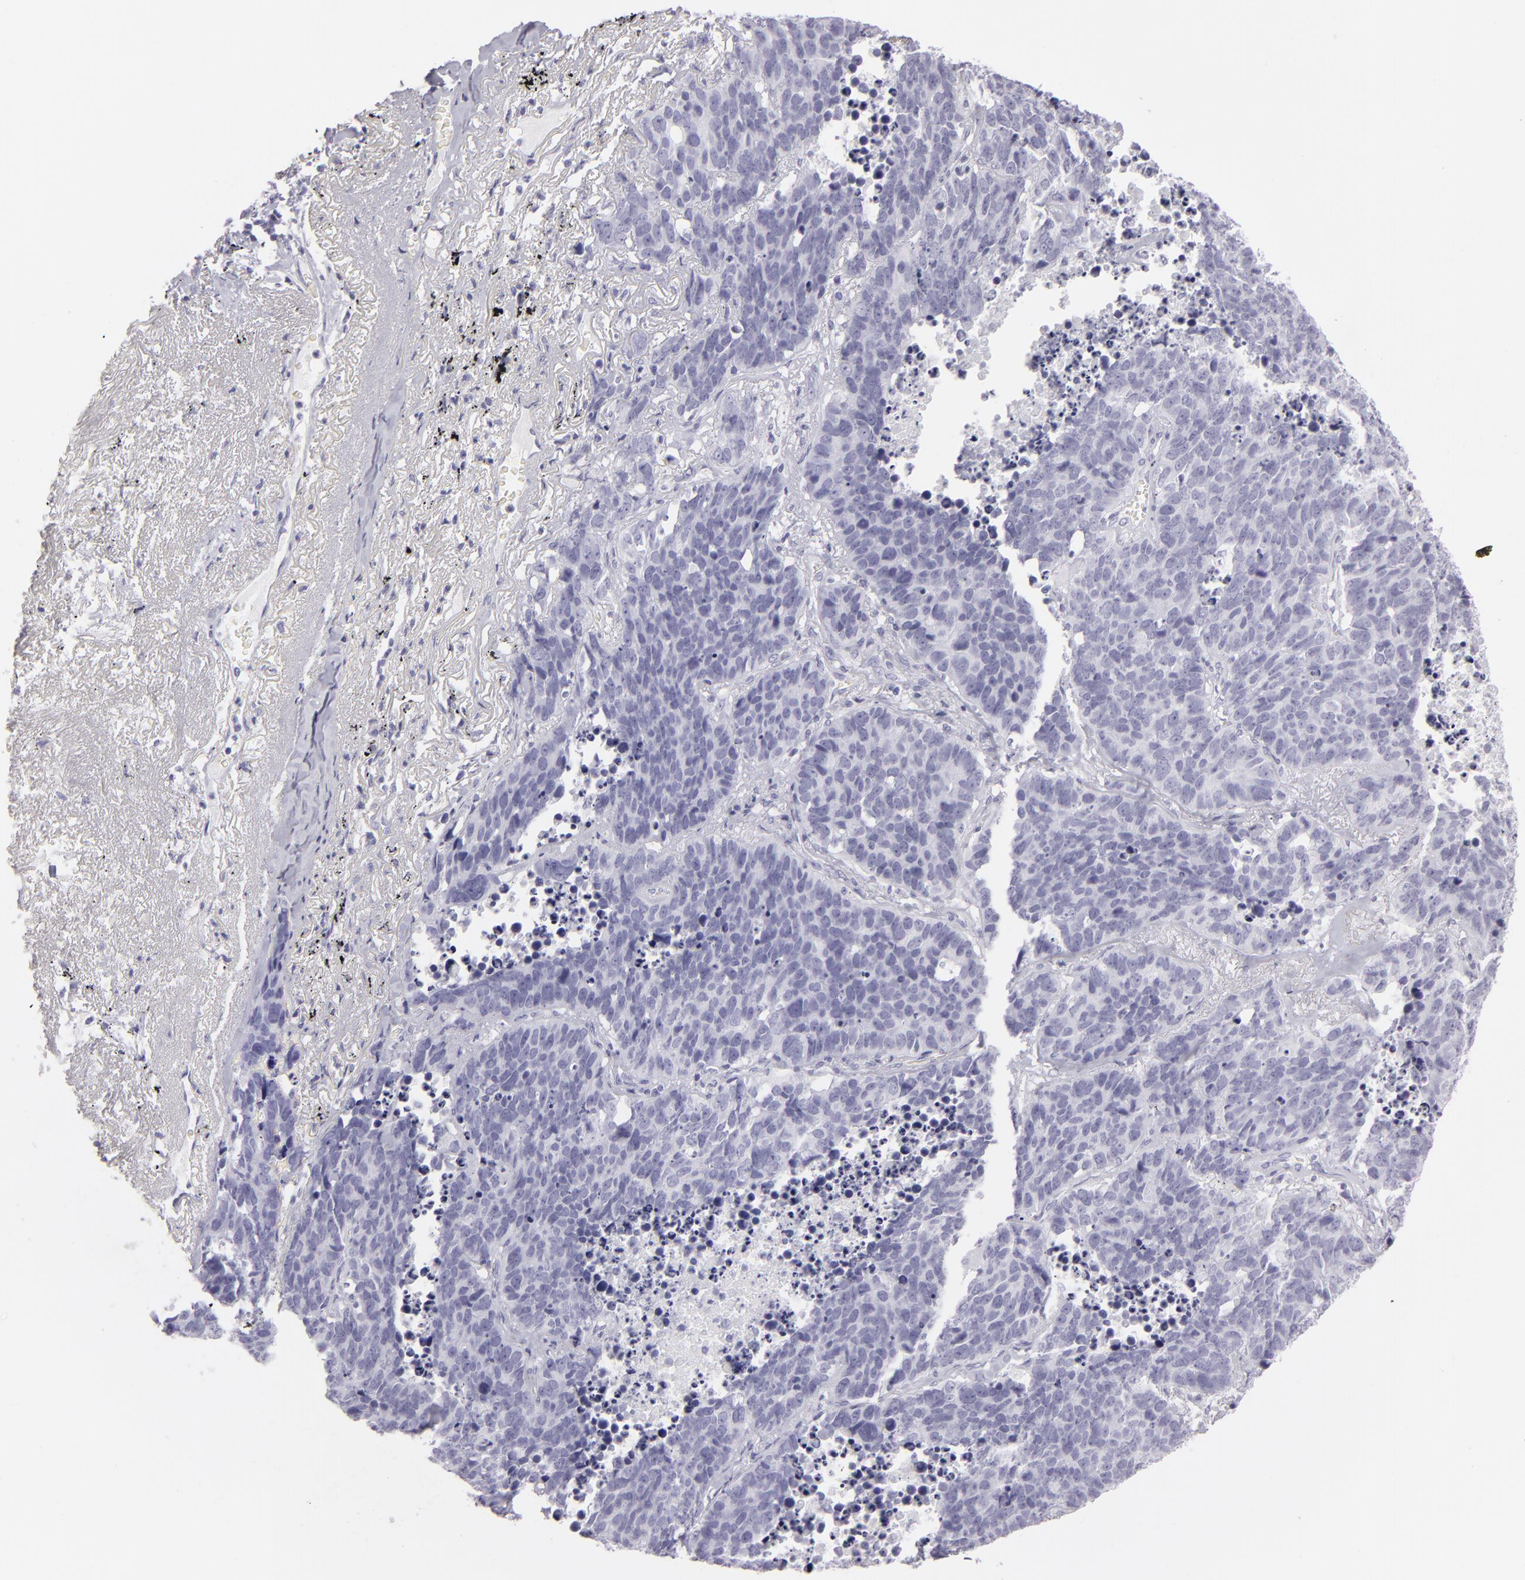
{"staining": {"intensity": "negative", "quantity": "none", "location": "none"}, "tissue": "lung cancer", "cell_type": "Tumor cells", "image_type": "cancer", "snomed": [{"axis": "morphology", "description": "Carcinoid, malignant, NOS"}, {"axis": "topography", "description": "Lung"}], "caption": "An IHC micrograph of malignant carcinoid (lung) is shown. There is no staining in tumor cells of malignant carcinoid (lung).", "gene": "FLG", "patient": {"sex": "male", "age": 60}}